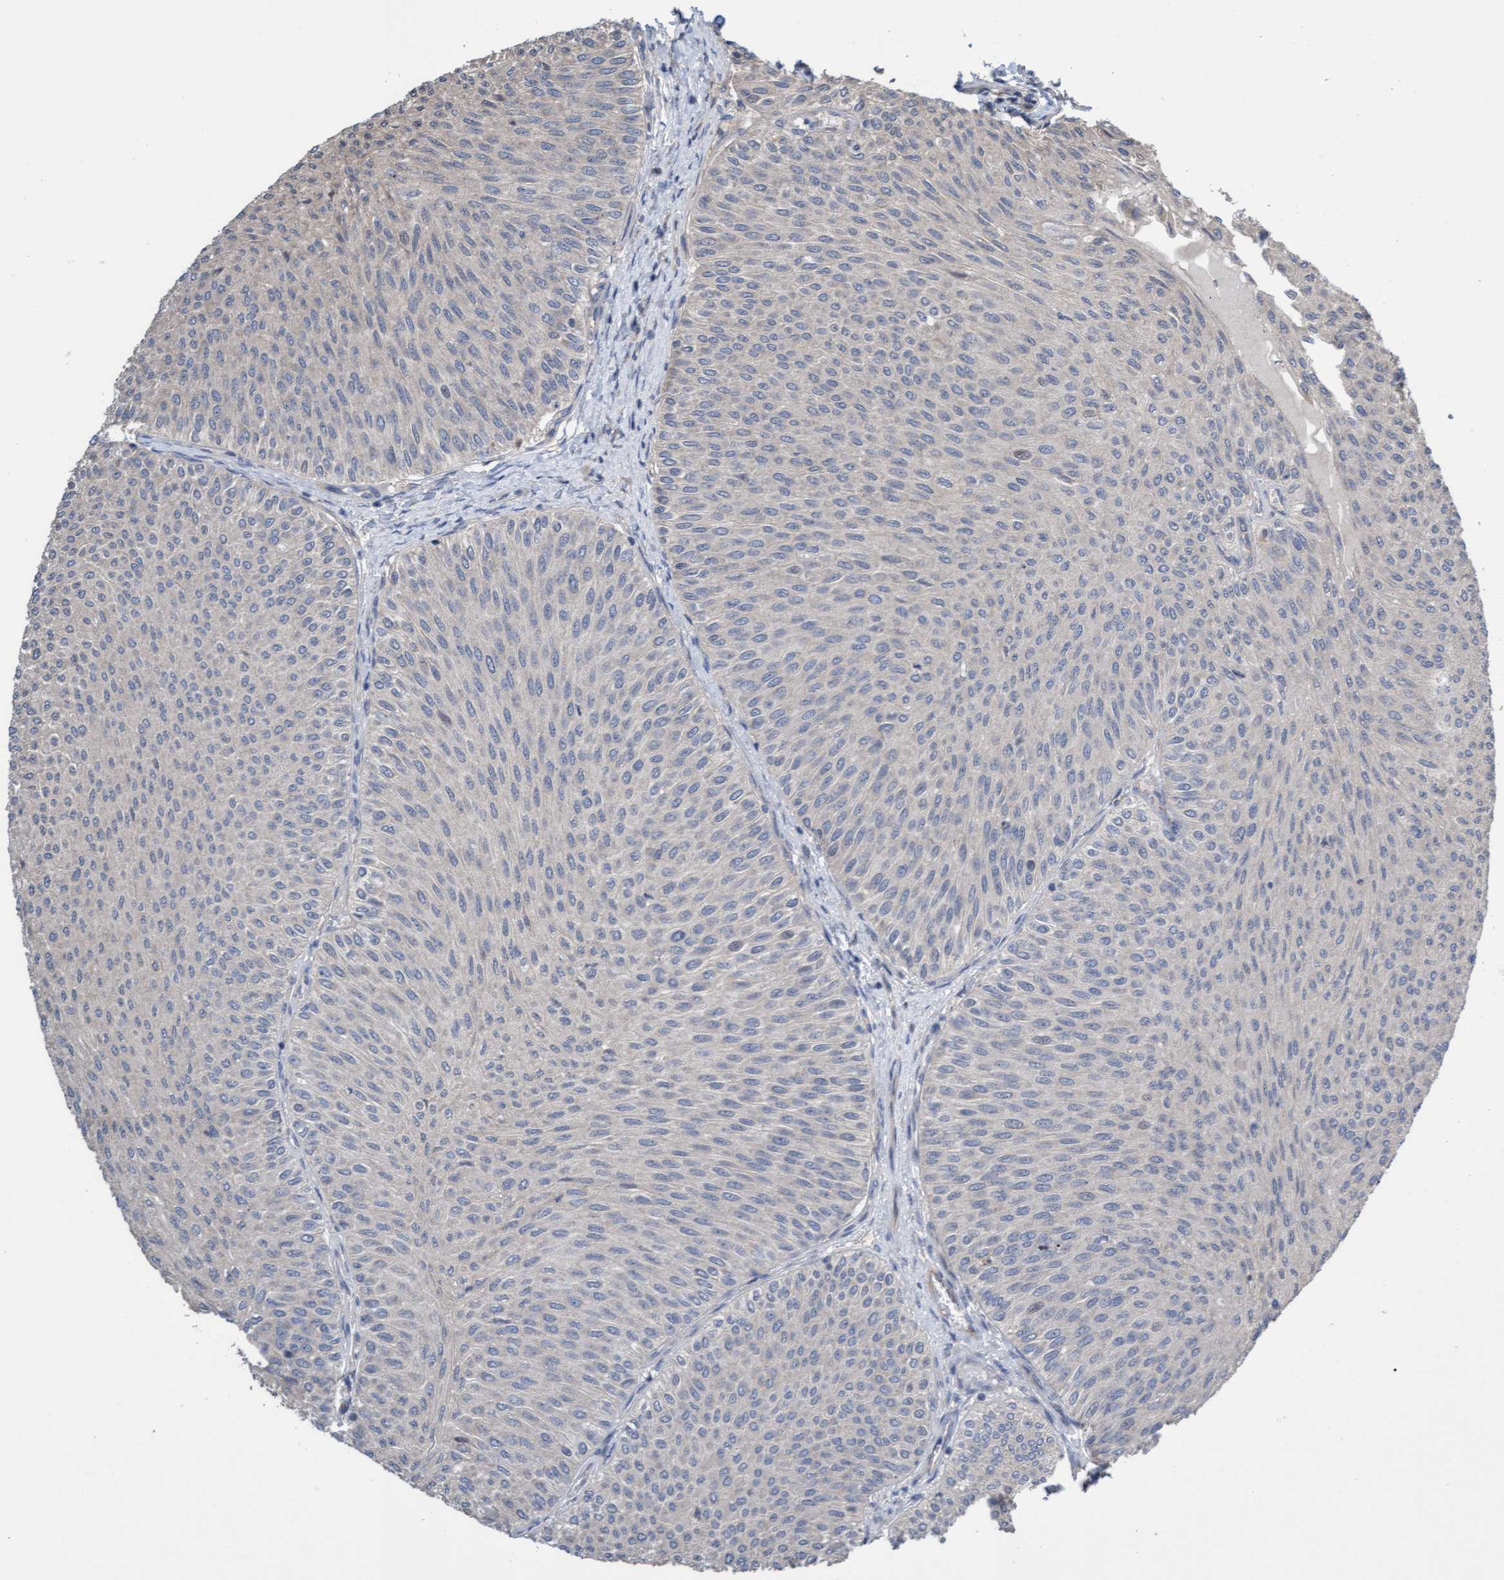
{"staining": {"intensity": "negative", "quantity": "none", "location": "none"}, "tissue": "urothelial cancer", "cell_type": "Tumor cells", "image_type": "cancer", "snomed": [{"axis": "morphology", "description": "Urothelial carcinoma, Low grade"}, {"axis": "topography", "description": "Urinary bladder"}], "caption": "This is an immunohistochemistry photomicrograph of human urothelial cancer. There is no staining in tumor cells.", "gene": "ITFG1", "patient": {"sex": "male", "age": 78}}